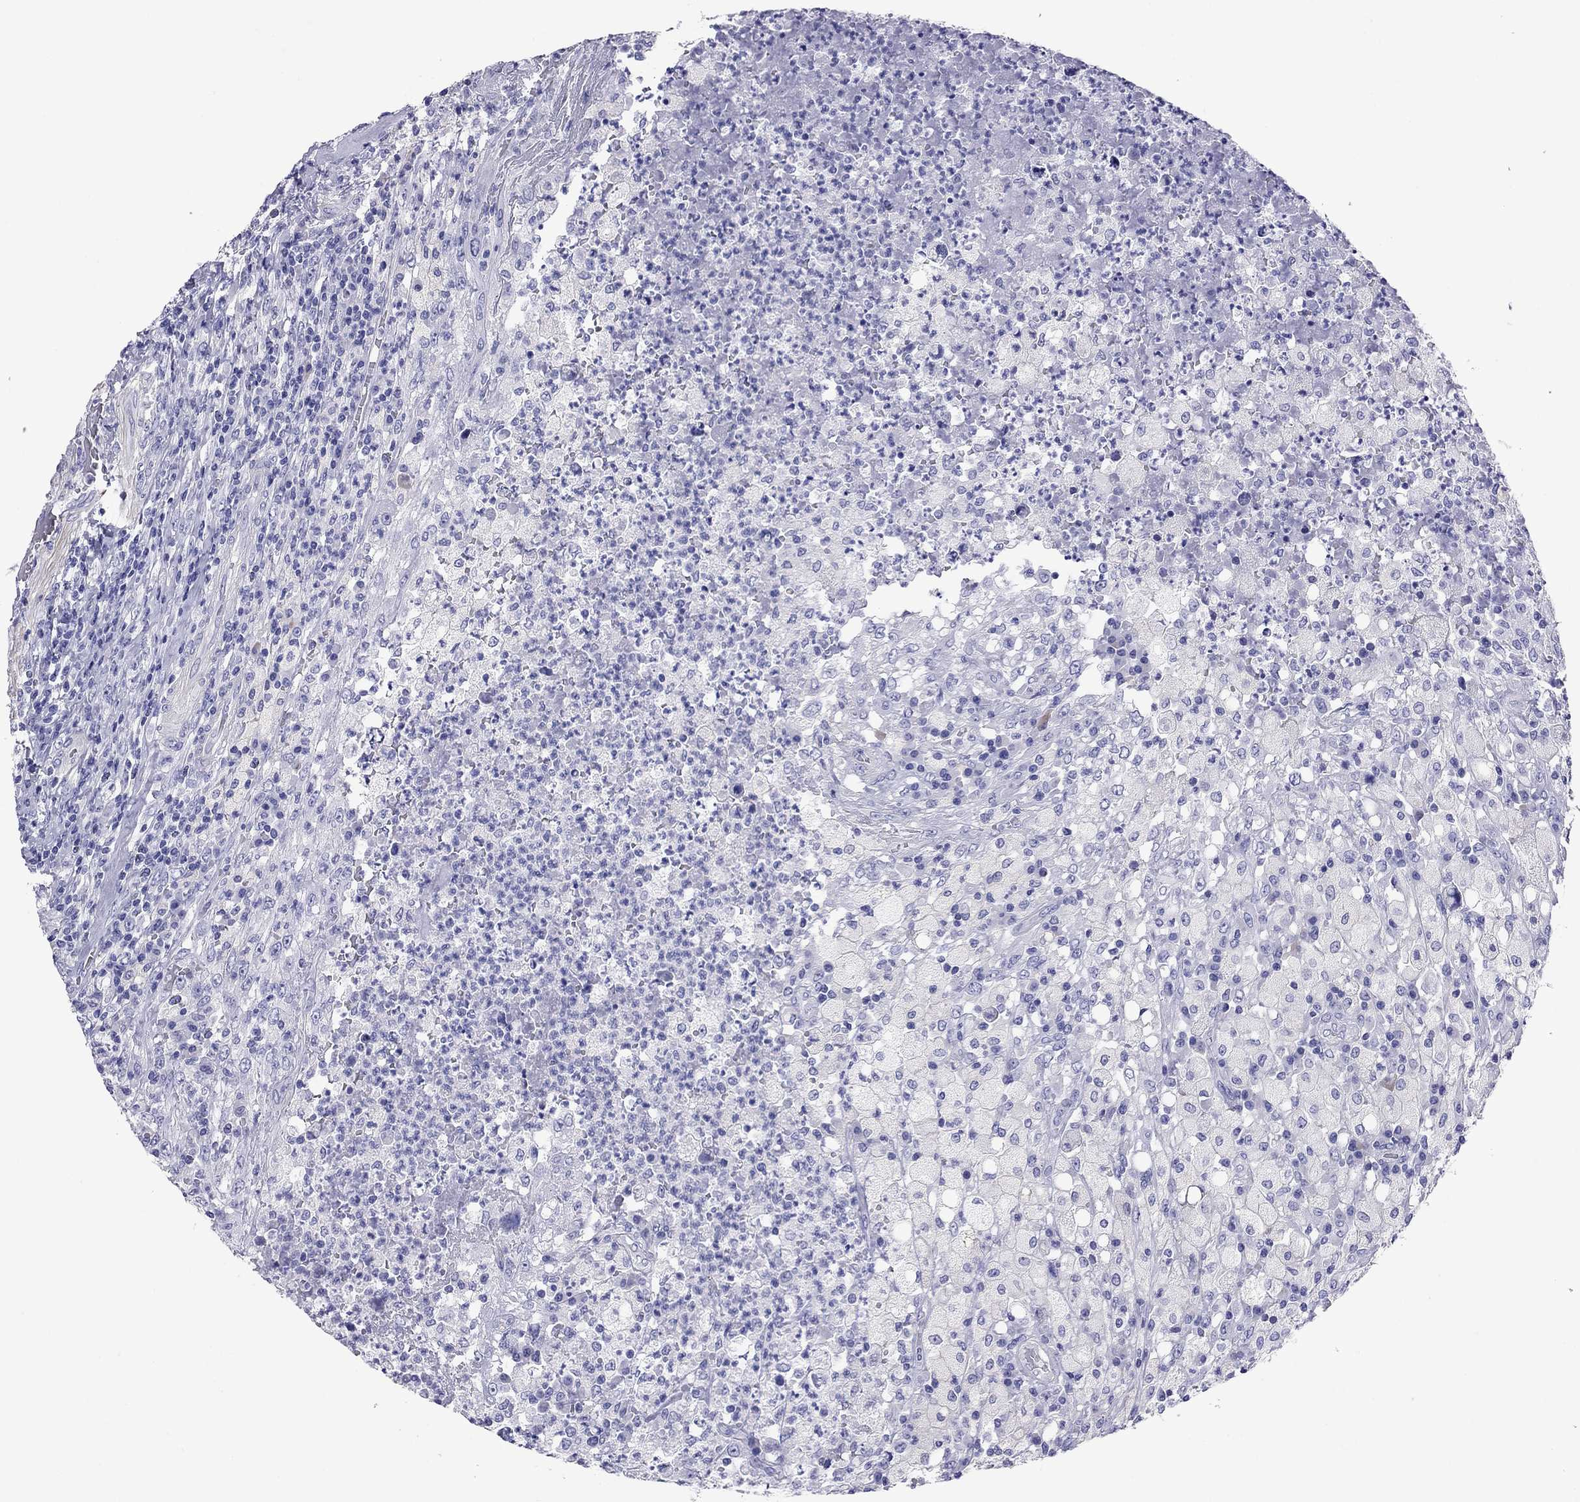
{"staining": {"intensity": "negative", "quantity": "none", "location": "none"}, "tissue": "testis cancer", "cell_type": "Tumor cells", "image_type": "cancer", "snomed": [{"axis": "morphology", "description": "Necrosis, NOS"}, {"axis": "morphology", "description": "Carcinoma, Embryonal, NOS"}, {"axis": "topography", "description": "Testis"}], "caption": "This micrograph is of testis cancer (embryonal carcinoma) stained with IHC to label a protein in brown with the nuclei are counter-stained blue. There is no positivity in tumor cells. Nuclei are stained in blue.", "gene": "KIAA2012", "patient": {"sex": "male", "age": 19}}